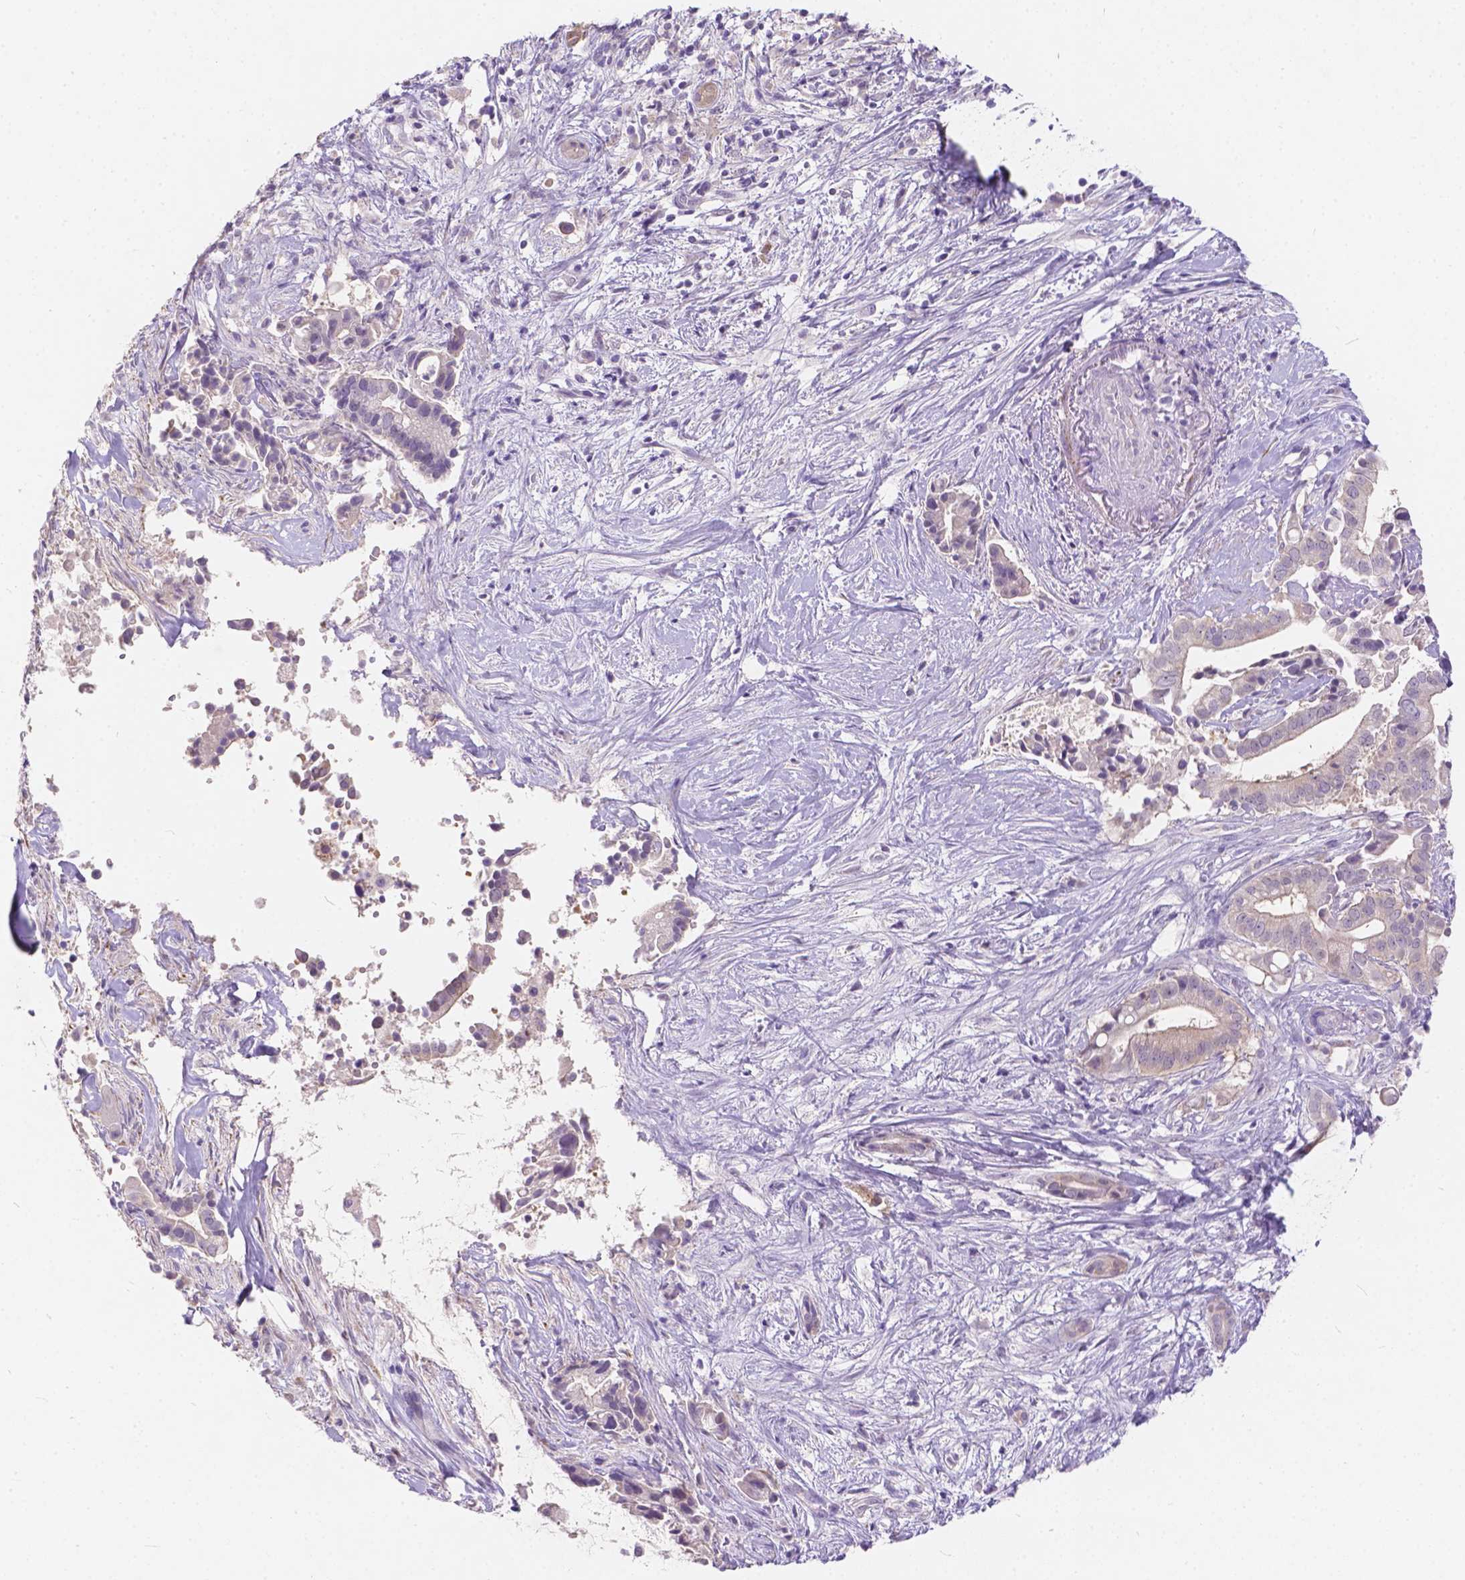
{"staining": {"intensity": "weak", "quantity": "25%-75%", "location": "cytoplasmic/membranous"}, "tissue": "pancreatic cancer", "cell_type": "Tumor cells", "image_type": "cancer", "snomed": [{"axis": "morphology", "description": "Adenocarcinoma, NOS"}, {"axis": "topography", "description": "Pancreas"}], "caption": "A photomicrograph of human pancreatic adenocarcinoma stained for a protein exhibits weak cytoplasmic/membranous brown staining in tumor cells.", "gene": "PEX11G", "patient": {"sex": "male", "age": 61}}